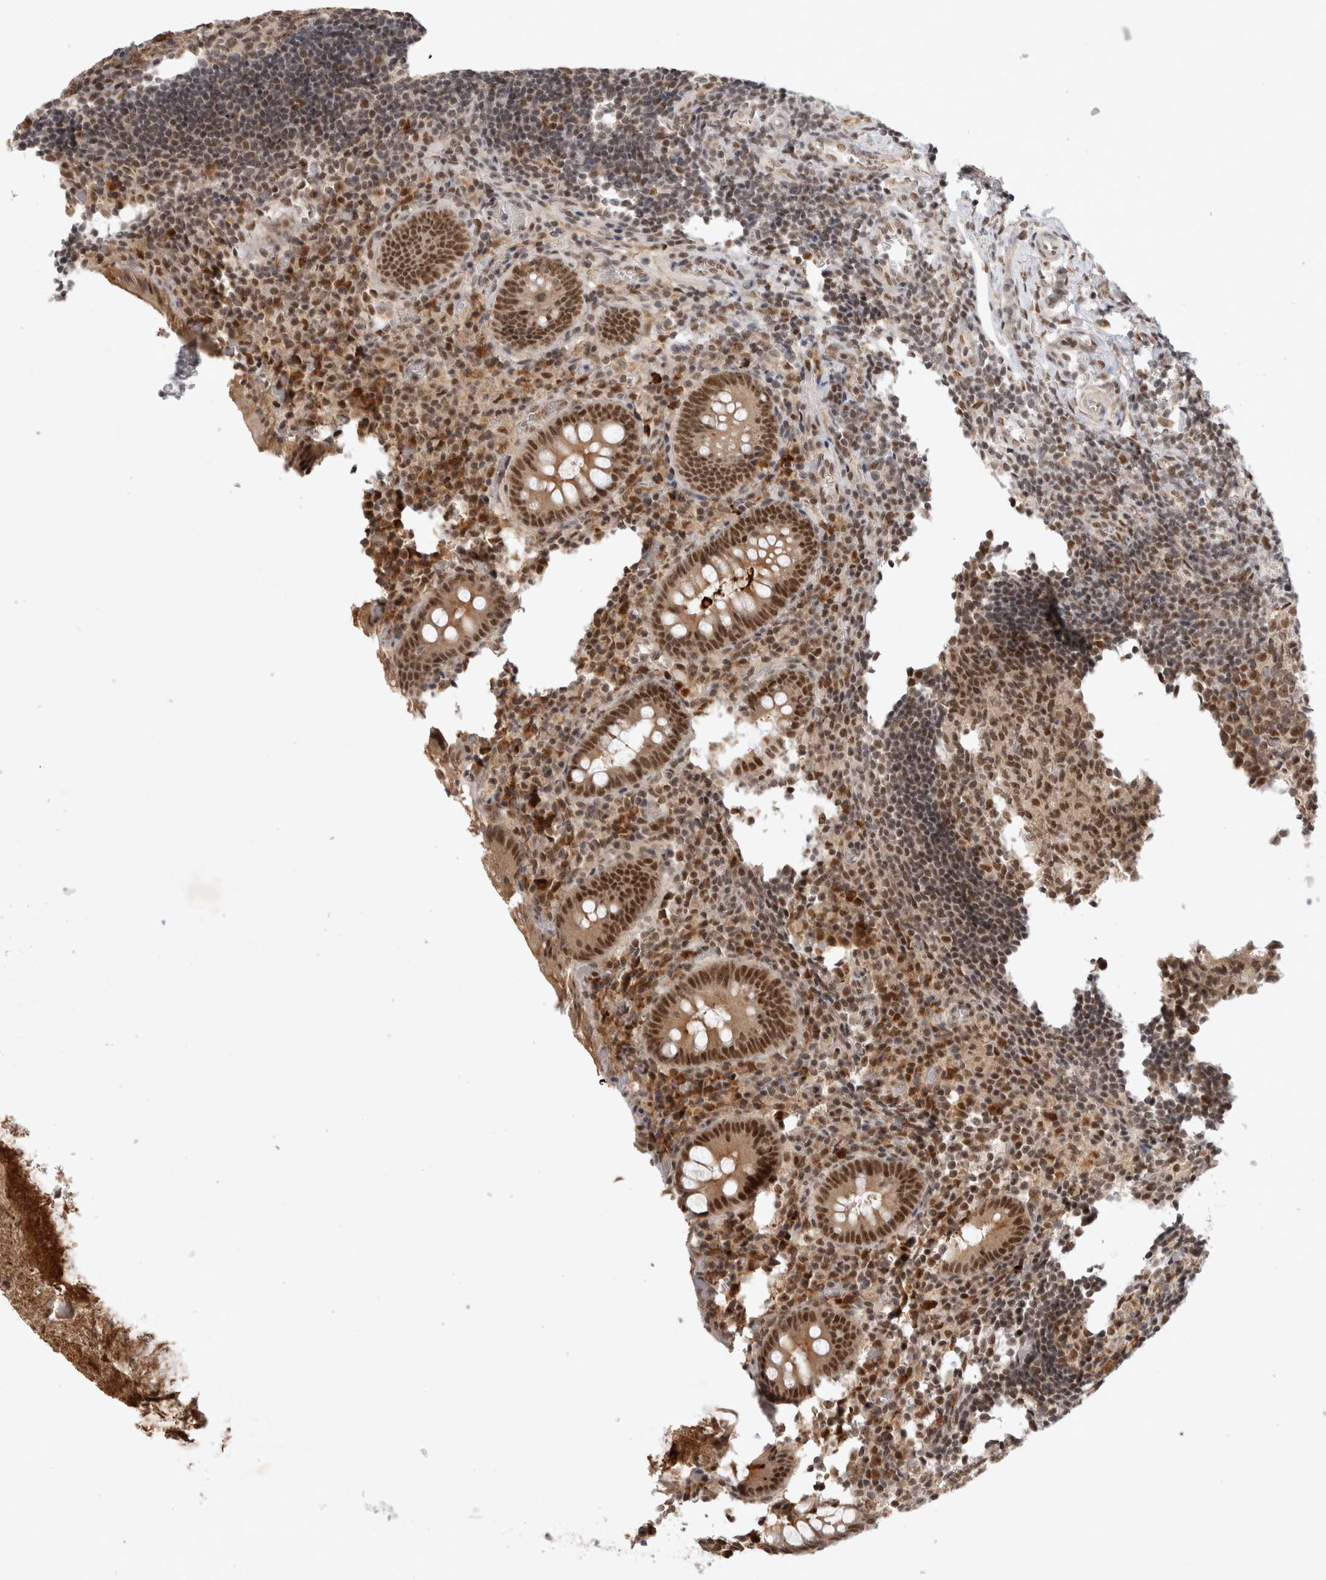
{"staining": {"intensity": "strong", "quantity": ">75%", "location": "nuclear"}, "tissue": "appendix", "cell_type": "Glandular cells", "image_type": "normal", "snomed": [{"axis": "morphology", "description": "Normal tissue, NOS"}, {"axis": "topography", "description": "Appendix"}], "caption": "Protein staining by immunohistochemistry displays strong nuclear staining in approximately >75% of glandular cells in benign appendix. (Brightfield microscopy of DAB IHC at high magnification).", "gene": "HESX1", "patient": {"sex": "female", "age": 17}}